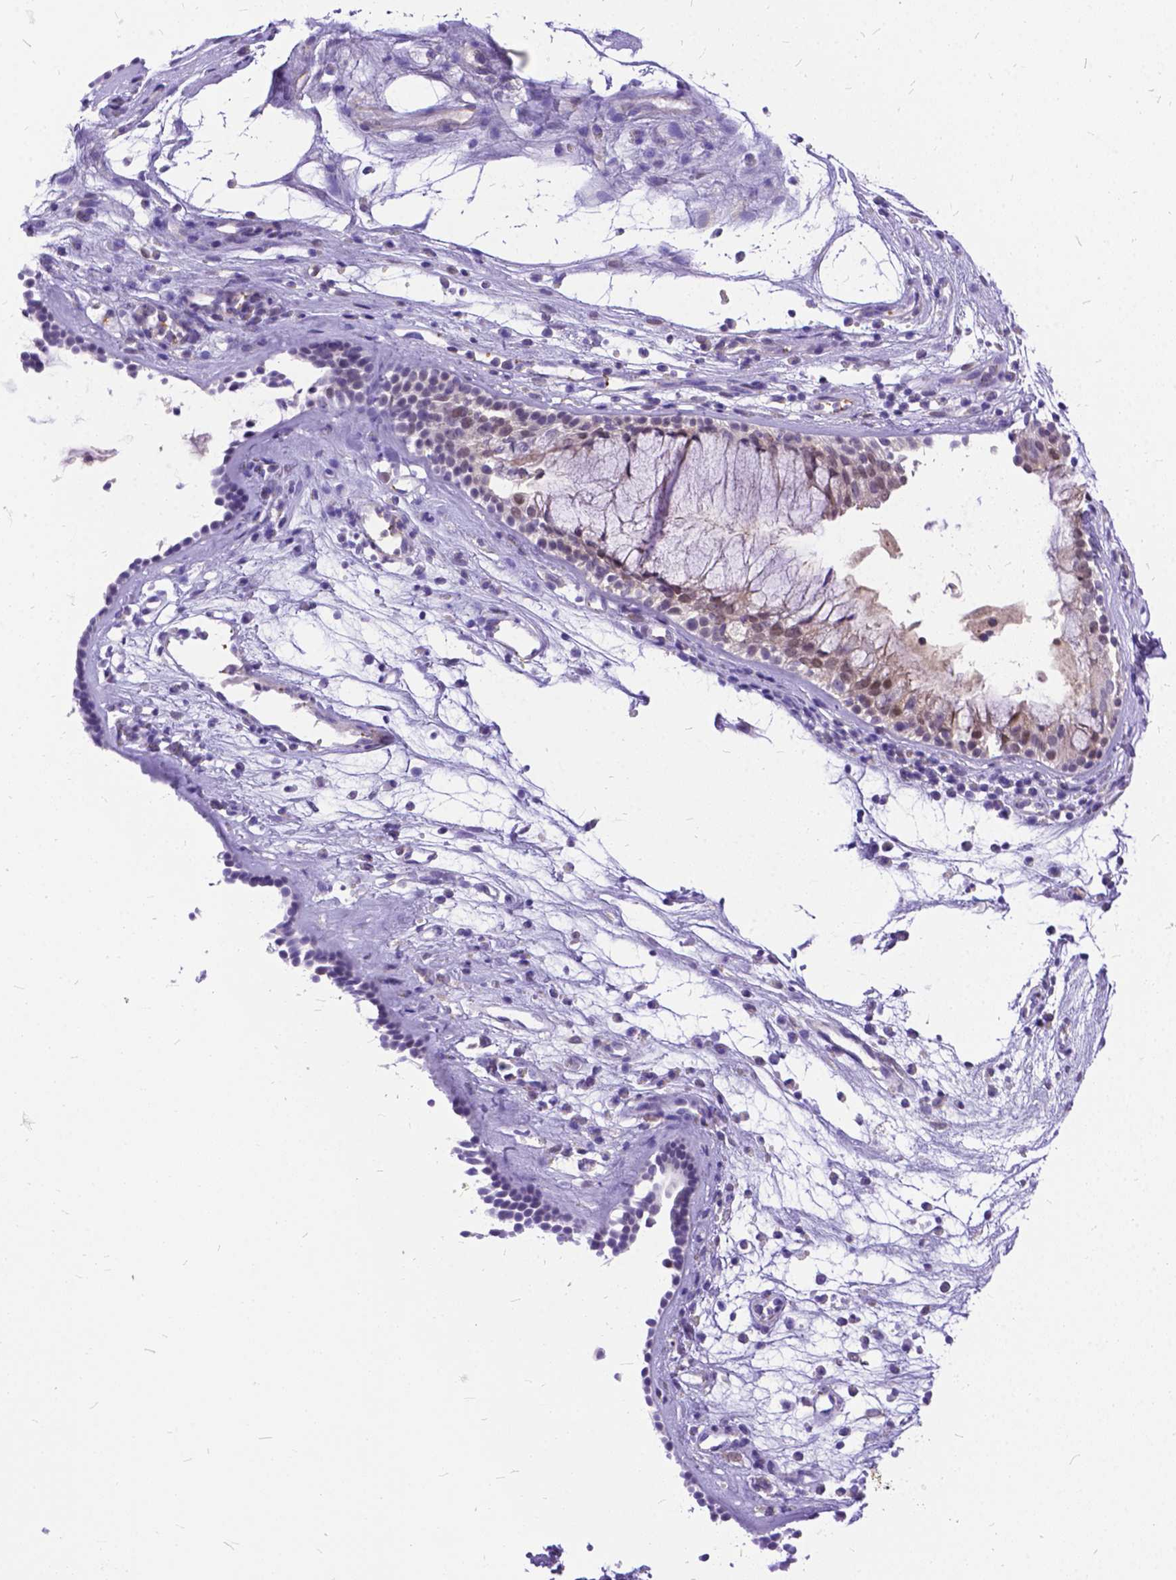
{"staining": {"intensity": "weak", "quantity": "<25%", "location": "cytoplasmic/membranous,nuclear"}, "tissue": "nasopharynx", "cell_type": "Respiratory epithelial cells", "image_type": "normal", "snomed": [{"axis": "morphology", "description": "Normal tissue, NOS"}, {"axis": "topography", "description": "Nasopharynx"}], "caption": "An image of nasopharynx stained for a protein reveals no brown staining in respiratory epithelial cells.", "gene": "TMEM169", "patient": {"sex": "male", "age": 77}}